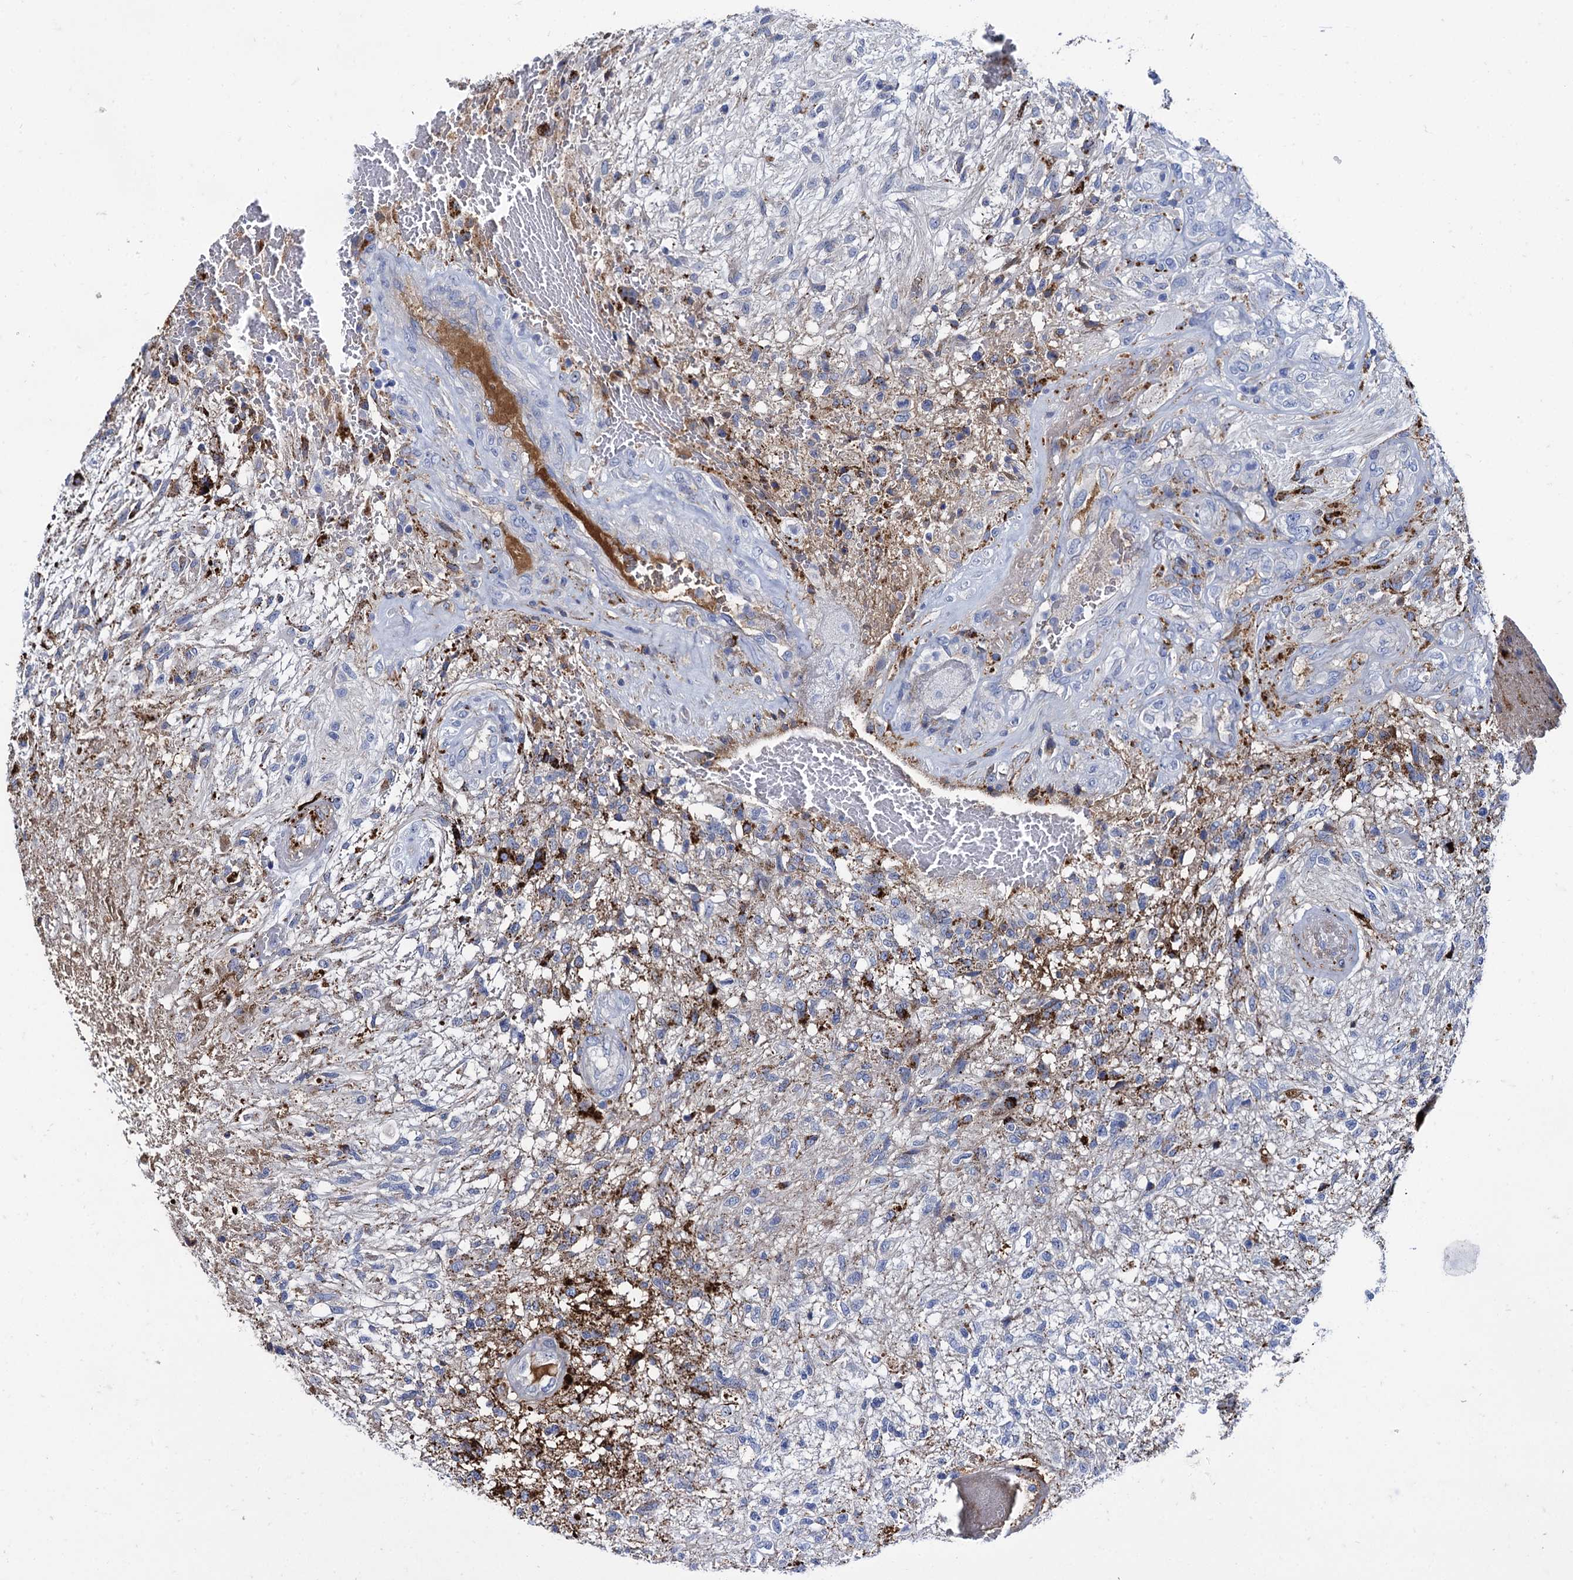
{"staining": {"intensity": "negative", "quantity": "none", "location": "none"}, "tissue": "glioma", "cell_type": "Tumor cells", "image_type": "cancer", "snomed": [{"axis": "morphology", "description": "Glioma, malignant, High grade"}, {"axis": "topography", "description": "Brain"}], "caption": "Human malignant high-grade glioma stained for a protein using immunohistochemistry (IHC) shows no staining in tumor cells.", "gene": "APOD", "patient": {"sex": "male", "age": 56}}